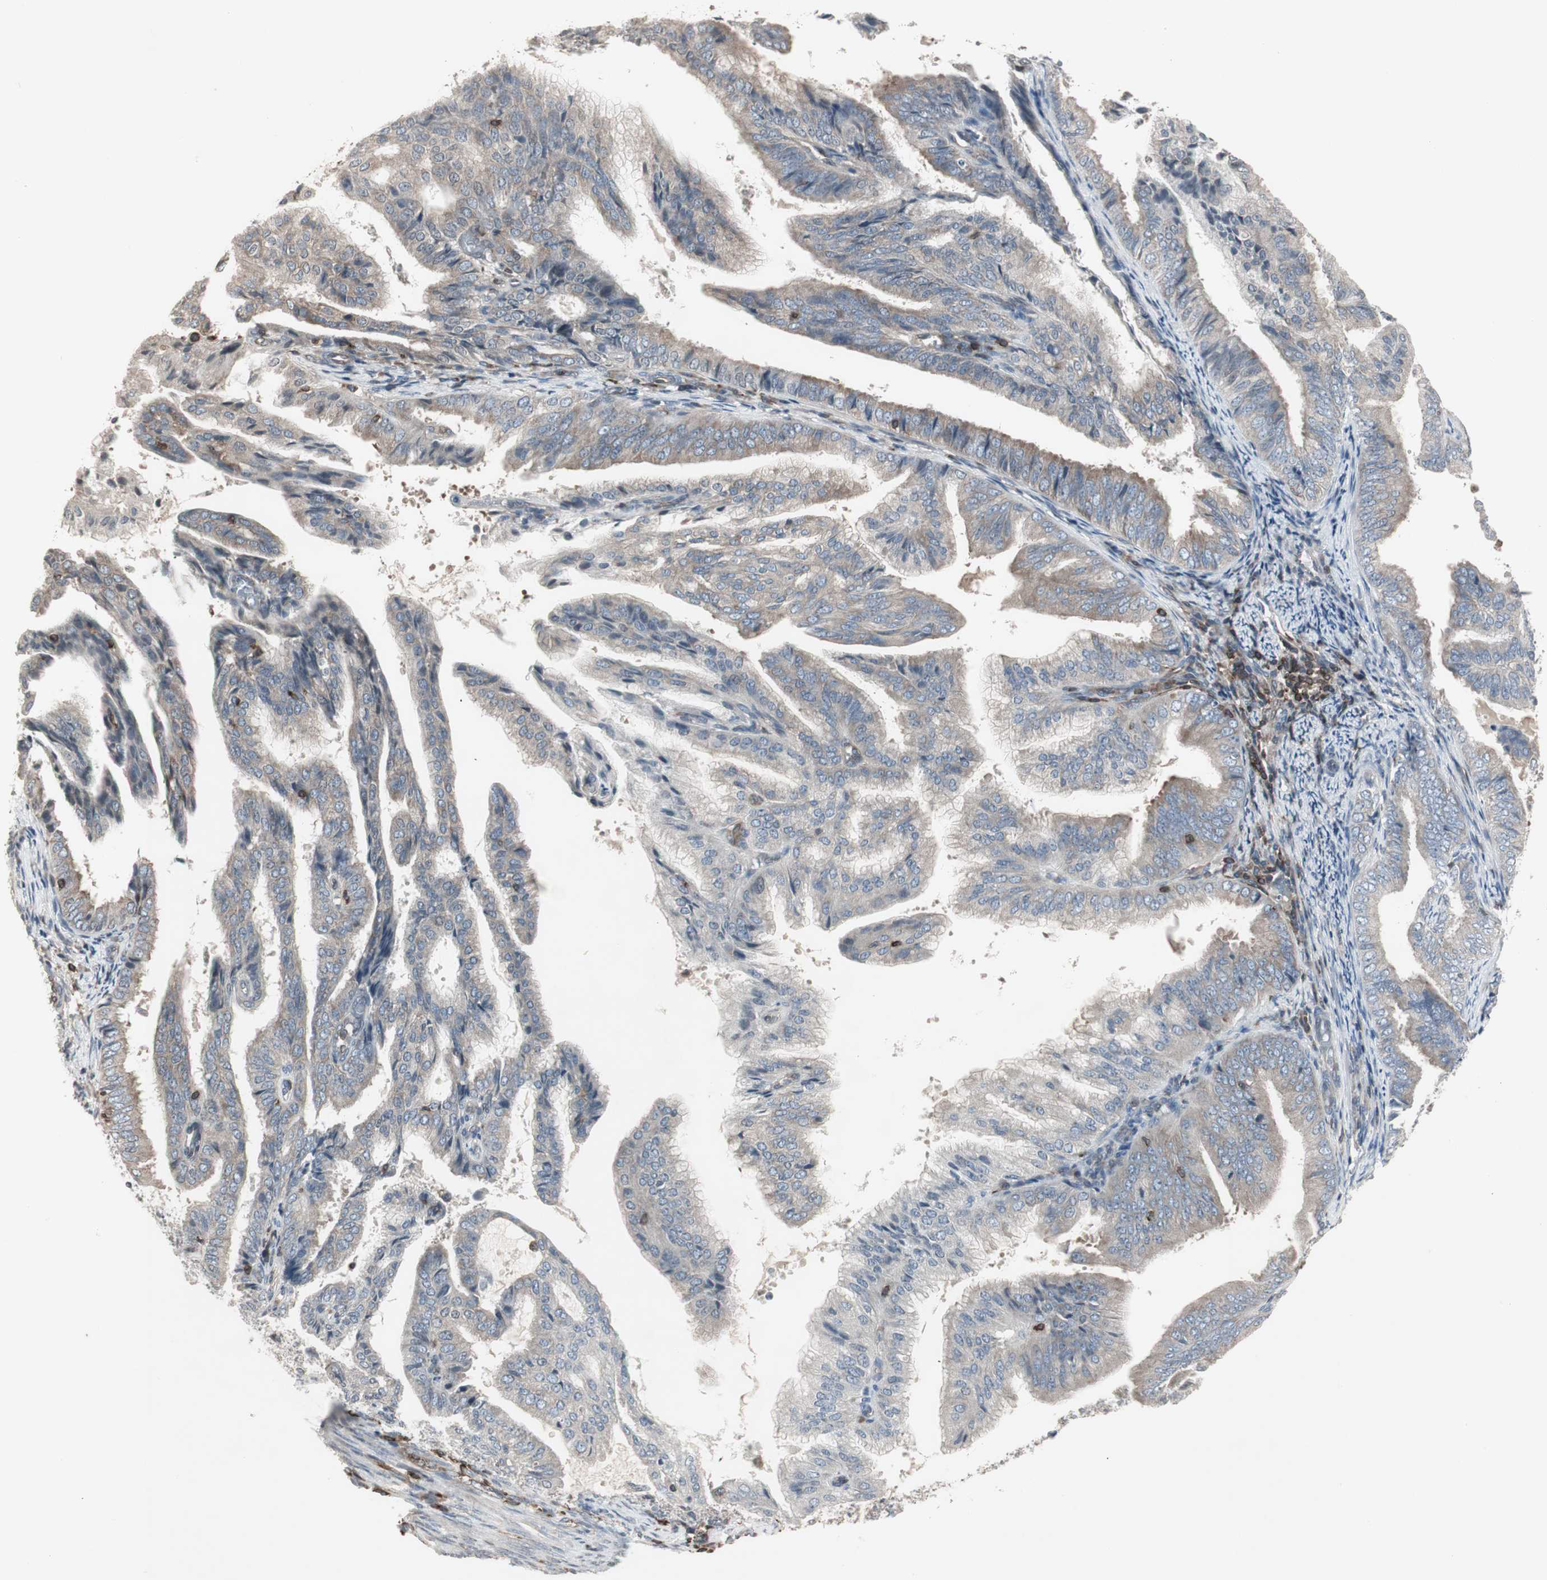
{"staining": {"intensity": "weak", "quantity": ">75%", "location": "cytoplasmic/membranous"}, "tissue": "endometrial cancer", "cell_type": "Tumor cells", "image_type": "cancer", "snomed": [{"axis": "morphology", "description": "Adenocarcinoma, NOS"}, {"axis": "topography", "description": "Endometrium"}], "caption": "Endometrial cancer (adenocarcinoma) stained with a brown dye shows weak cytoplasmic/membranous positive staining in about >75% of tumor cells.", "gene": "ARHGEF1", "patient": {"sex": "female", "age": 58}}